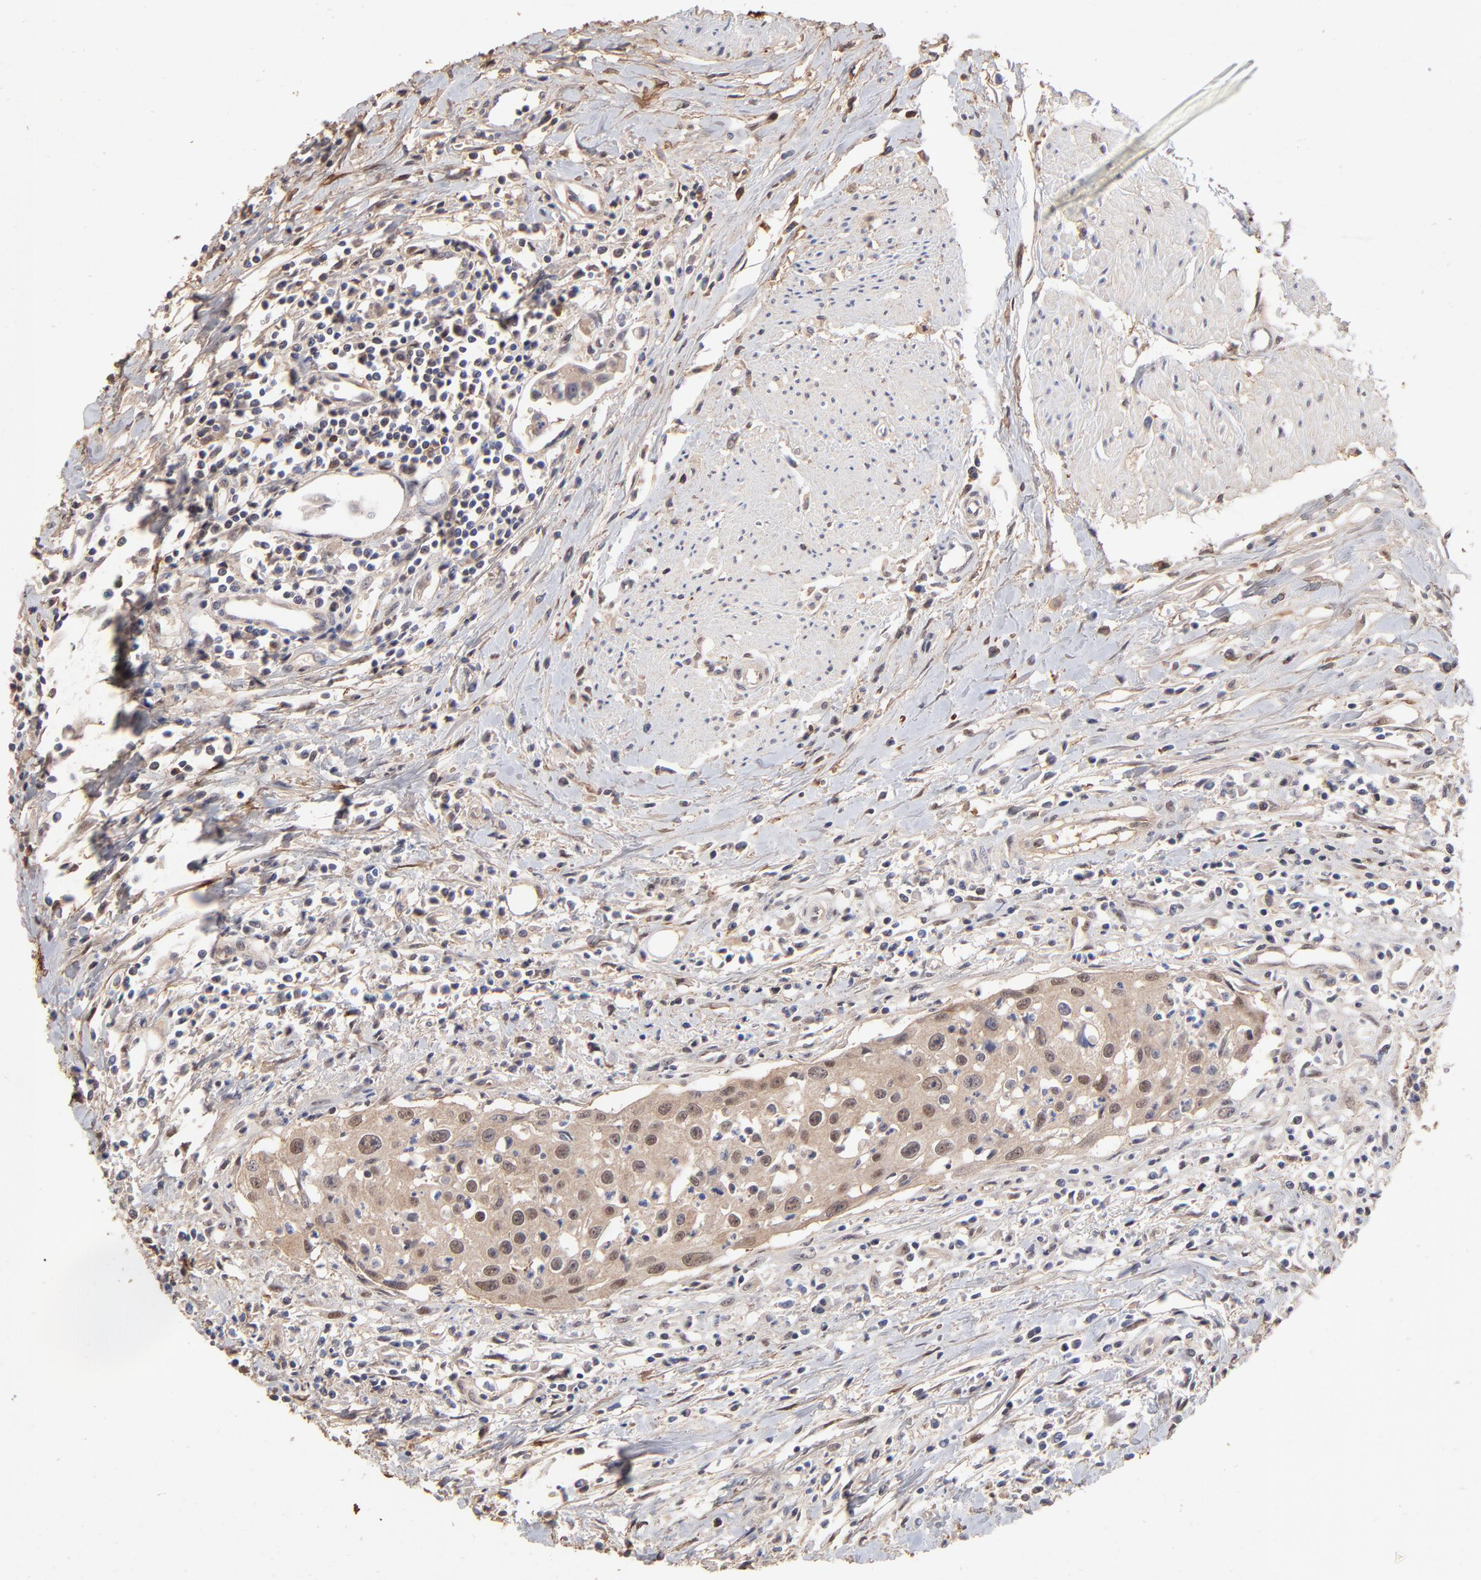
{"staining": {"intensity": "moderate", "quantity": ">75%", "location": "cytoplasmic/membranous,nuclear"}, "tissue": "urothelial cancer", "cell_type": "Tumor cells", "image_type": "cancer", "snomed": [{"axis": "morphology", "description": "Urothelial carcinoma, High grade"}, {"axis": "topography", "description": "Urinary bladder"}], "caption": "Tumor cells display moderate cytoplasmic/membranous and nuclear staining in about >75% of cells in urothelial carcinoma (high-grade).", "gene": "PSMD14", "patient": {"sex": "male", "age": 66}}